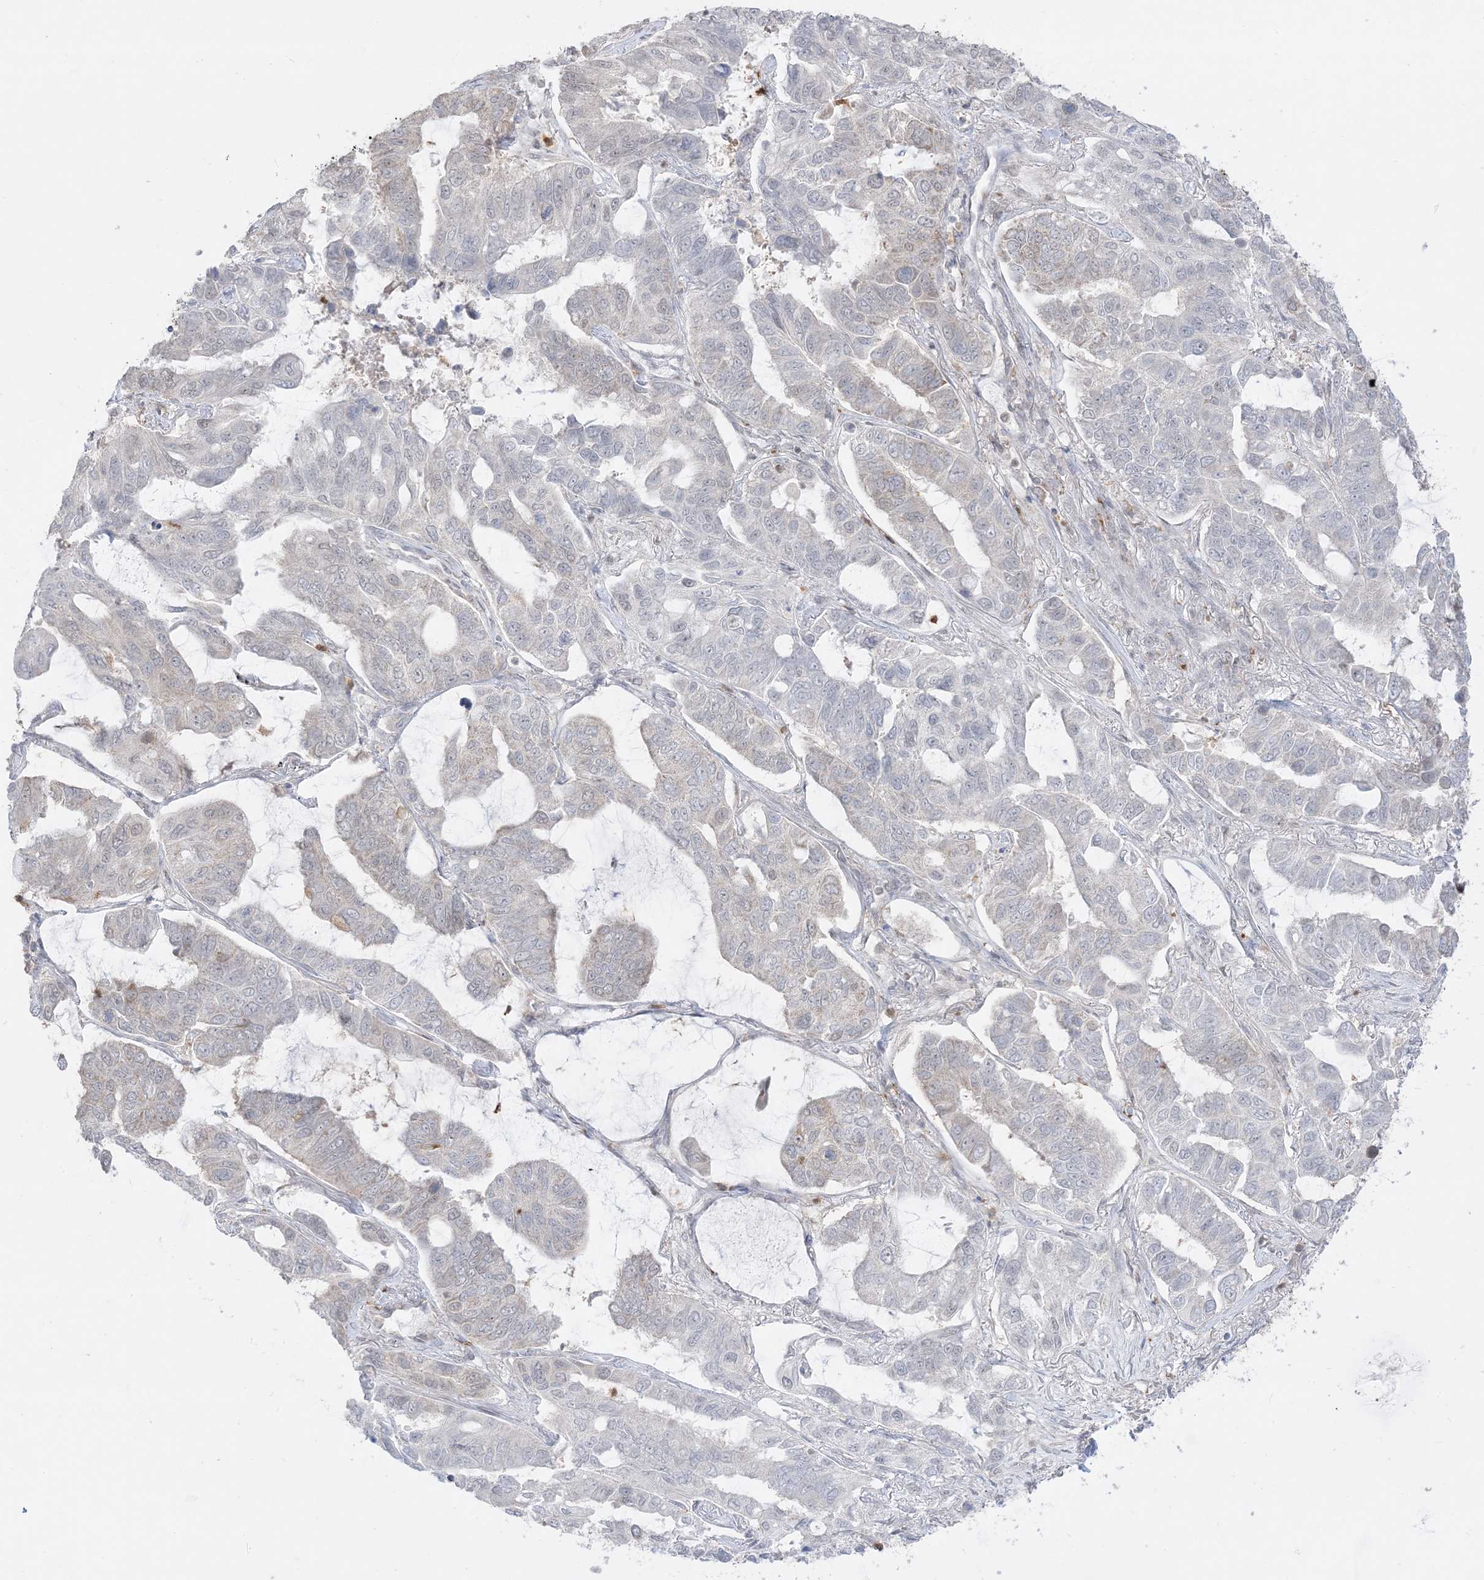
{"staining": {"intensity": "negative", "quantity": "none", "location": "none"}, "tissue": "lung cancer", "cell_type": "Tumor cells", "image_type": "cancer", "snomed": [{"axis": "morphology", "description": "Adenocarcinoma, NOS"}, {"axis": "topography", "description": "Lung"}], "caption": "A histopathology image of human adenocarcinoma (lung) is negative for staining in tumor cells.", "gene": "KANSL3", "patient": {"sex": "male", "age": 64}}